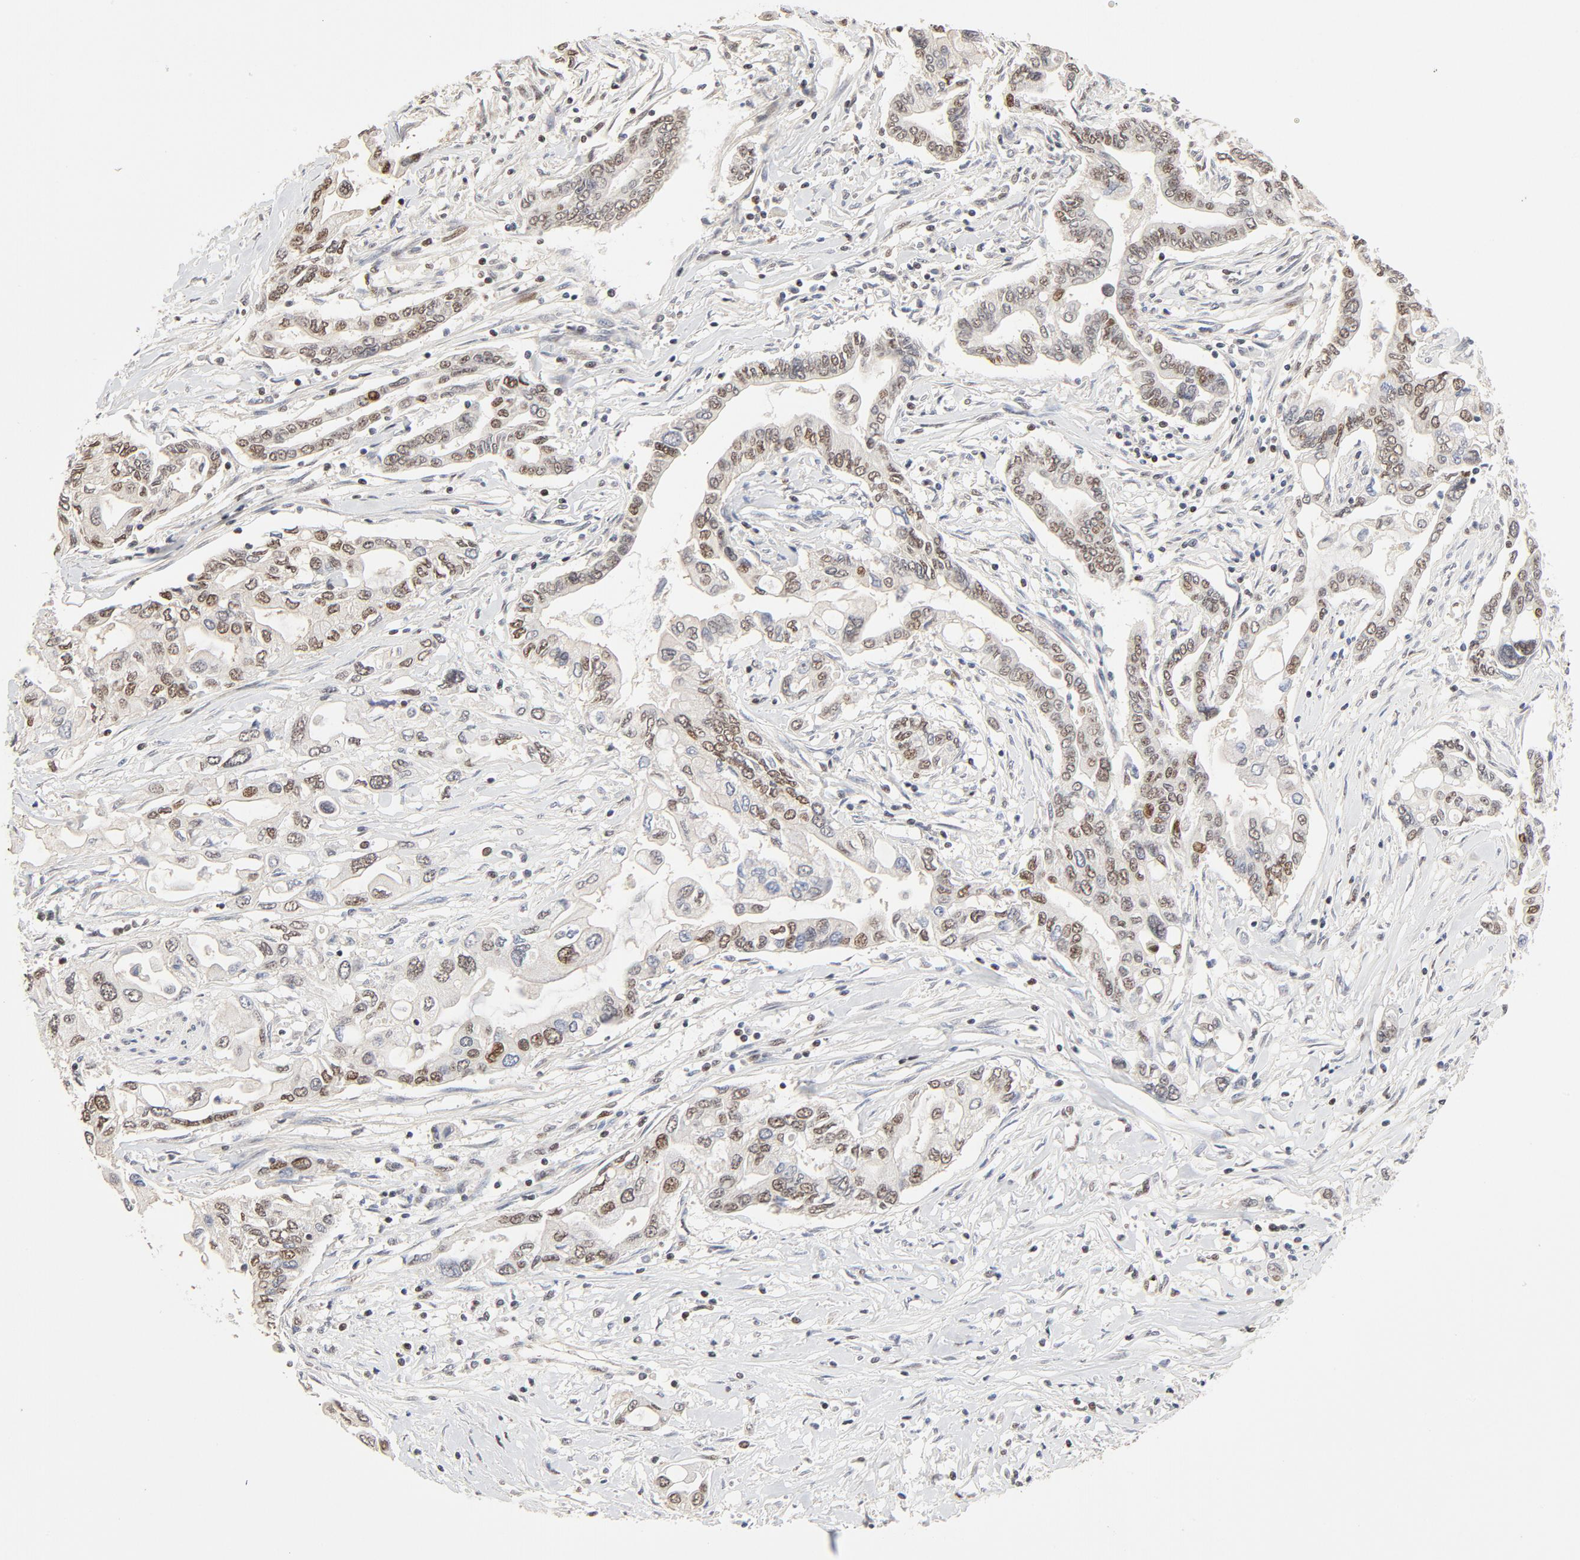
{"staining": {"intensity": "moderate", "quantity": ">75%", "location": "nuclear"}, "tissue": "pancreatic cancer", "cell_type": "Tumor cells", "image_type": "cancer", "snomed": [{"axis": "morphology", "description": "Adenocarcinoma, NOS"}, {"axis": "topography", "description": "Pancreas"}], "caption": "About >75% of tumor cells in pancreatic cancer show moderate nuclear protein staining as visualized by brown immunohistochemical staining.", "gene": "GTF2I", "patient": {"sex": "female", "age": 57}}